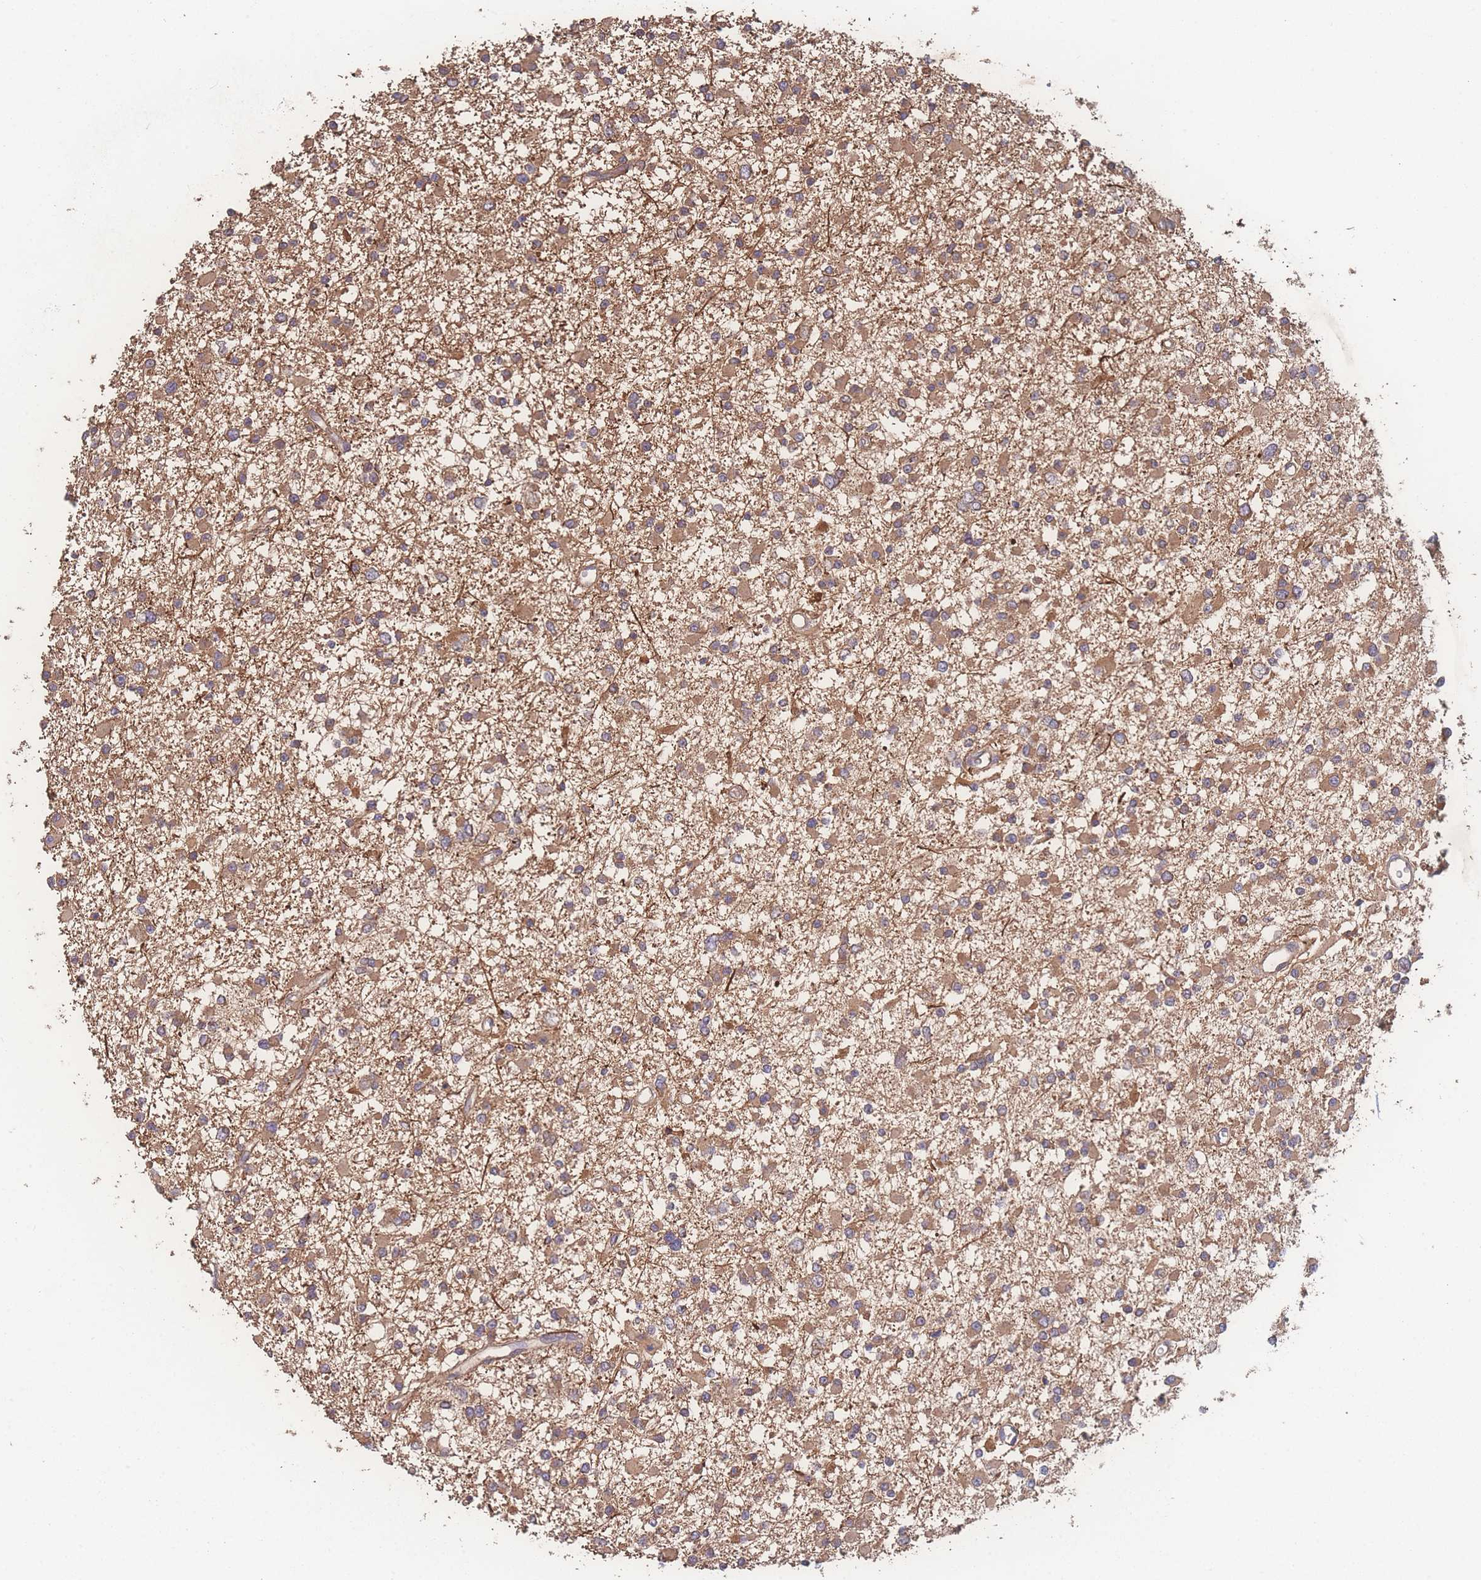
{"staining": {"intensity": "moderate", "quantity": ">75%", "location": "cytoplasmic/membranous"}, "tissue": "glioma", "cell_type": "Tumor cells", "image_type": "cancer", "snomed": [{"axis": "morphology", "description": "Glioma, malignant, Low grade"}, {"axis": "topography", "description": "Brain"}], "caption": "Immunohistochemical staining of human low-grade glioma (malignant) displays medium levels of moderate cytoplasmic/membranous protein staining in about >75% of tumor cells.", "gene": "ATXN10", "patient": {"sex": "female", "age": 22}}